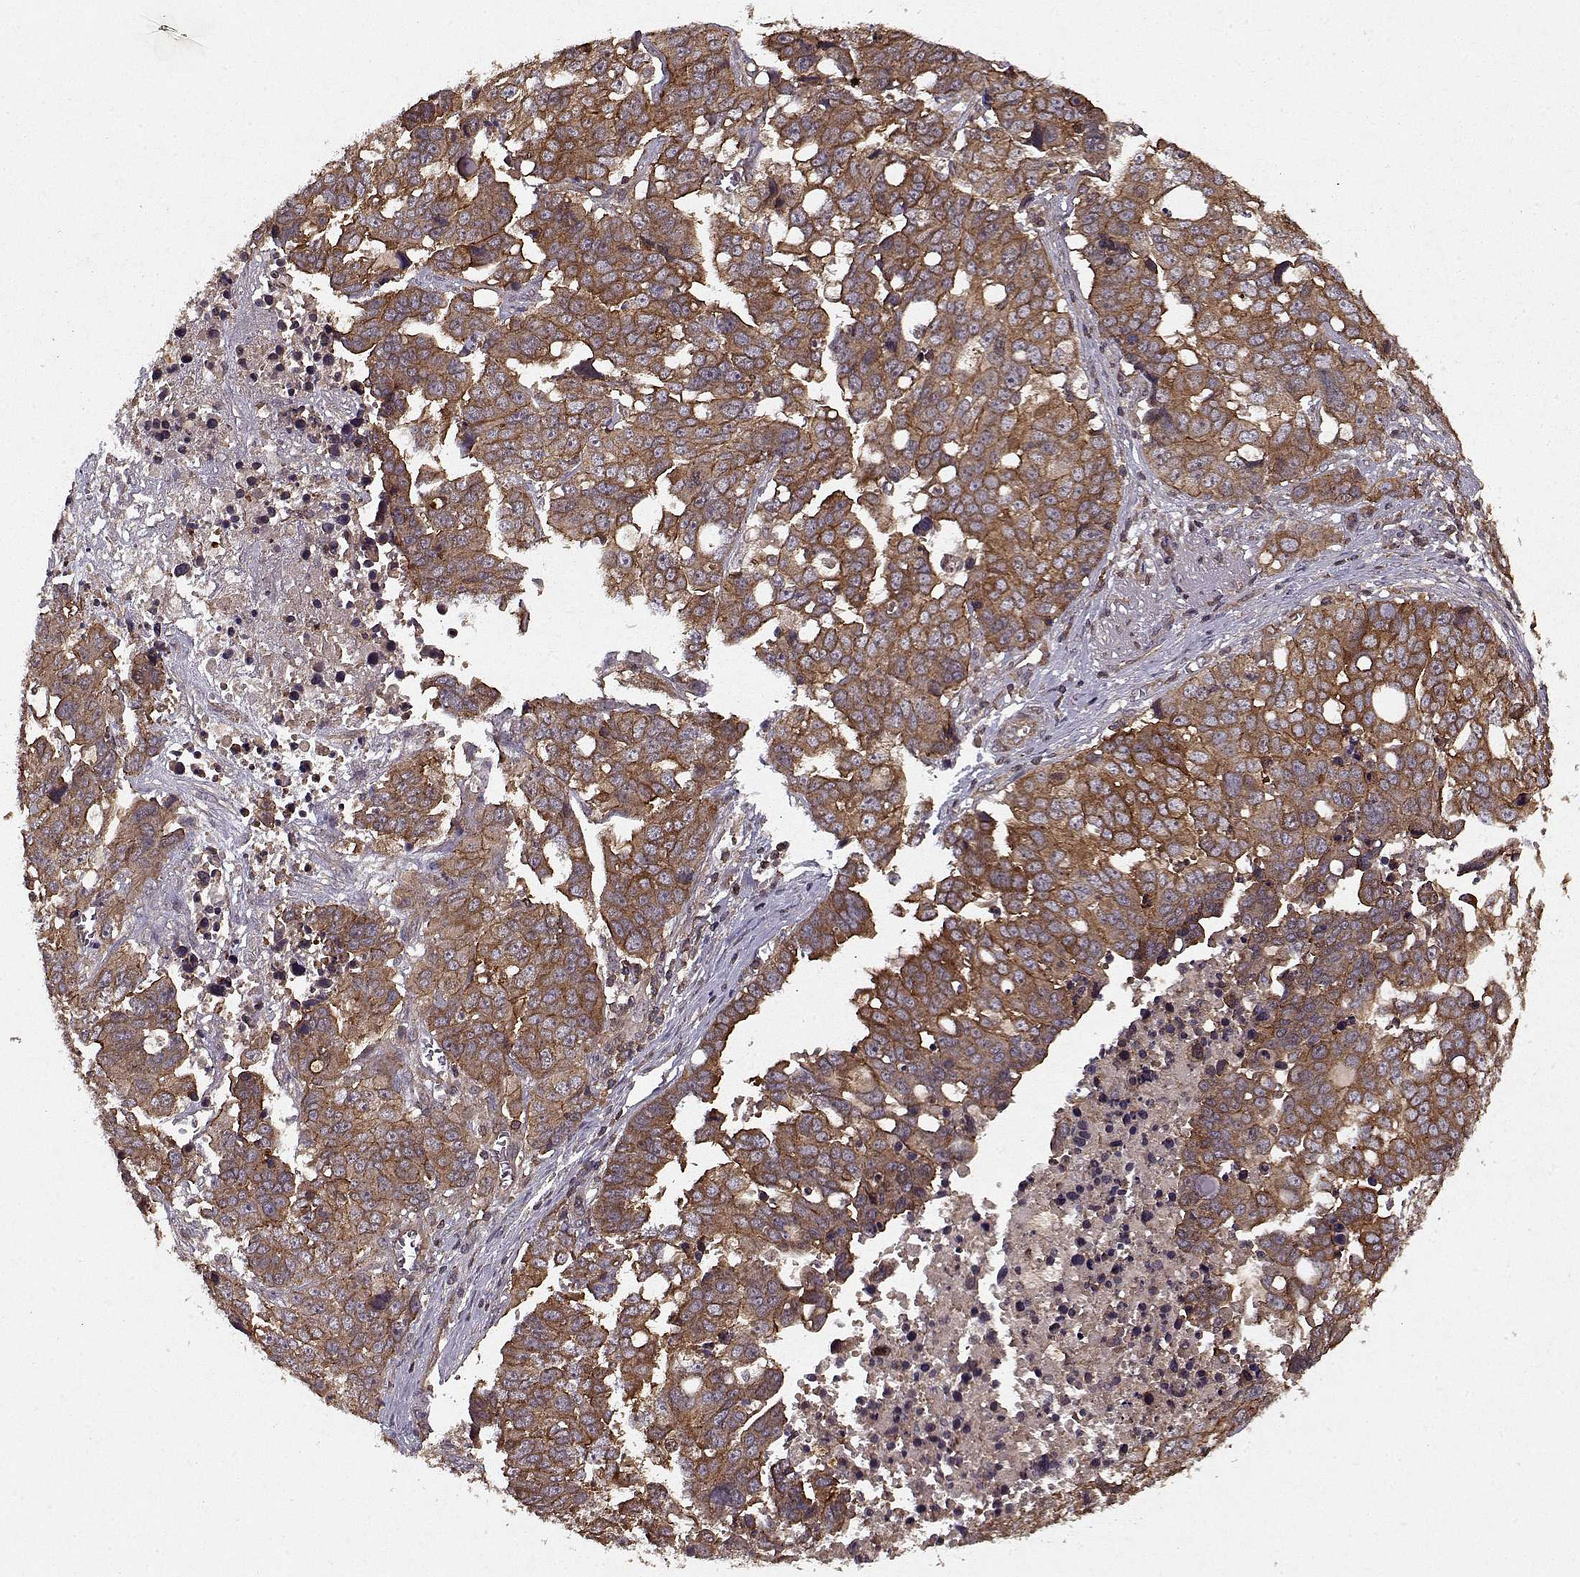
{"staining": {"intensity": "strong", "quantity": ">75%", "location": "cytoplasmic/membranous"}, "tissue": "ovarian cancer", "cell_type": "Tumor cells", "image_type": "cancer", "snomed": [{"axis": "morphology", "description": "Carcinoma, endometroid"}, {"axis": "topography", "description": "Ovary"}], "caption": "Immunohistochemical staining of human endometroid carcinoma (ovarian) demonstrates high levels of strong cytoplasmic/membranous staining in approximately >75% of tumor cells.", "gene": "PPP1R12A", "patient": {"sex": "female", "age": 78}}